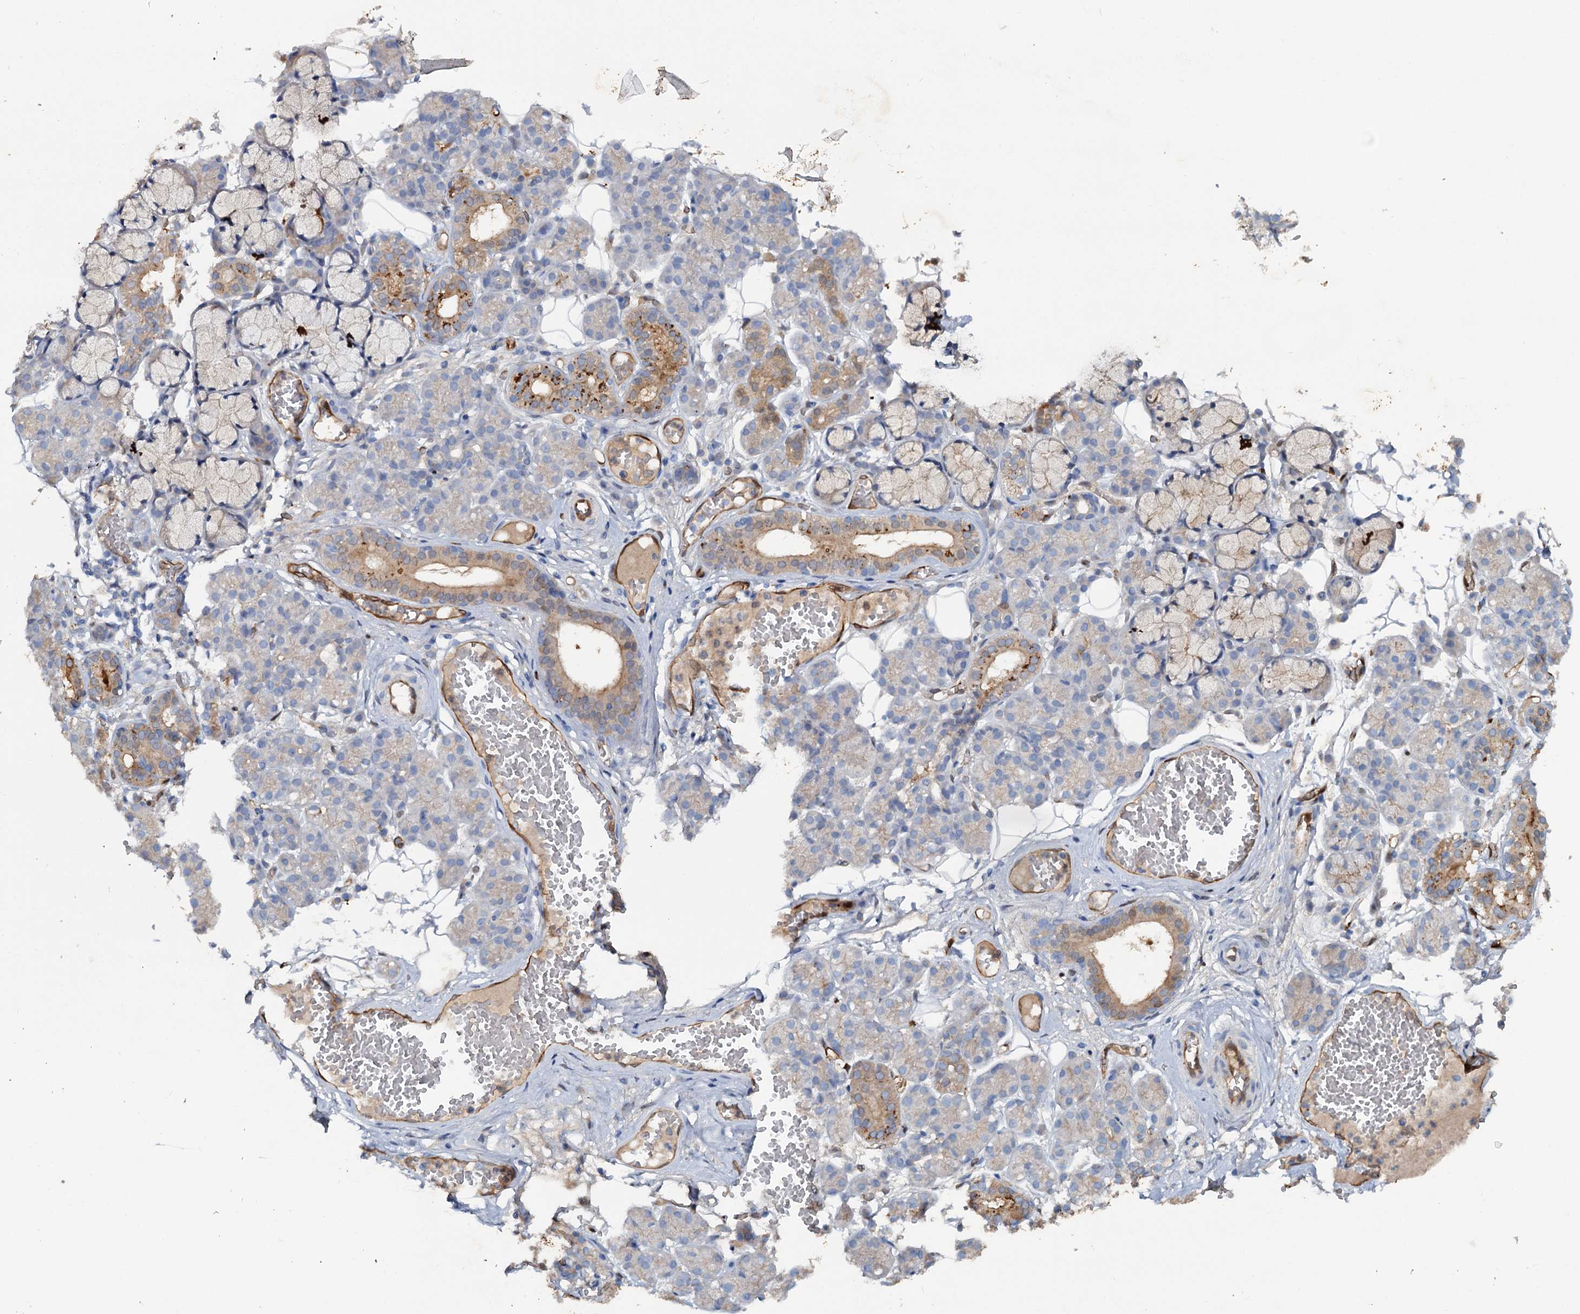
{"staining": {"intensity": "strong", "quantity": "<25%", "location": "cytoplasmic/membranous"}, "tissue": "salivary gland", "cell_type": "Glandular cells", "image_type": "normal", "snomed": [{"axis": "morphology", "description": "Normal tissue, NOS"}, {"axis": "topography", "description": "Salivary gland"}], "caption": "Immunohistochemistry photomicrograph of normal human salivary gland stained for a protein (brown), which shows medium levels of strong cytoplasmic/membranous staining in about <25% of glandular cells.", "gene": "IL17RD", "patient": {"sex": "male", "age": 63}}